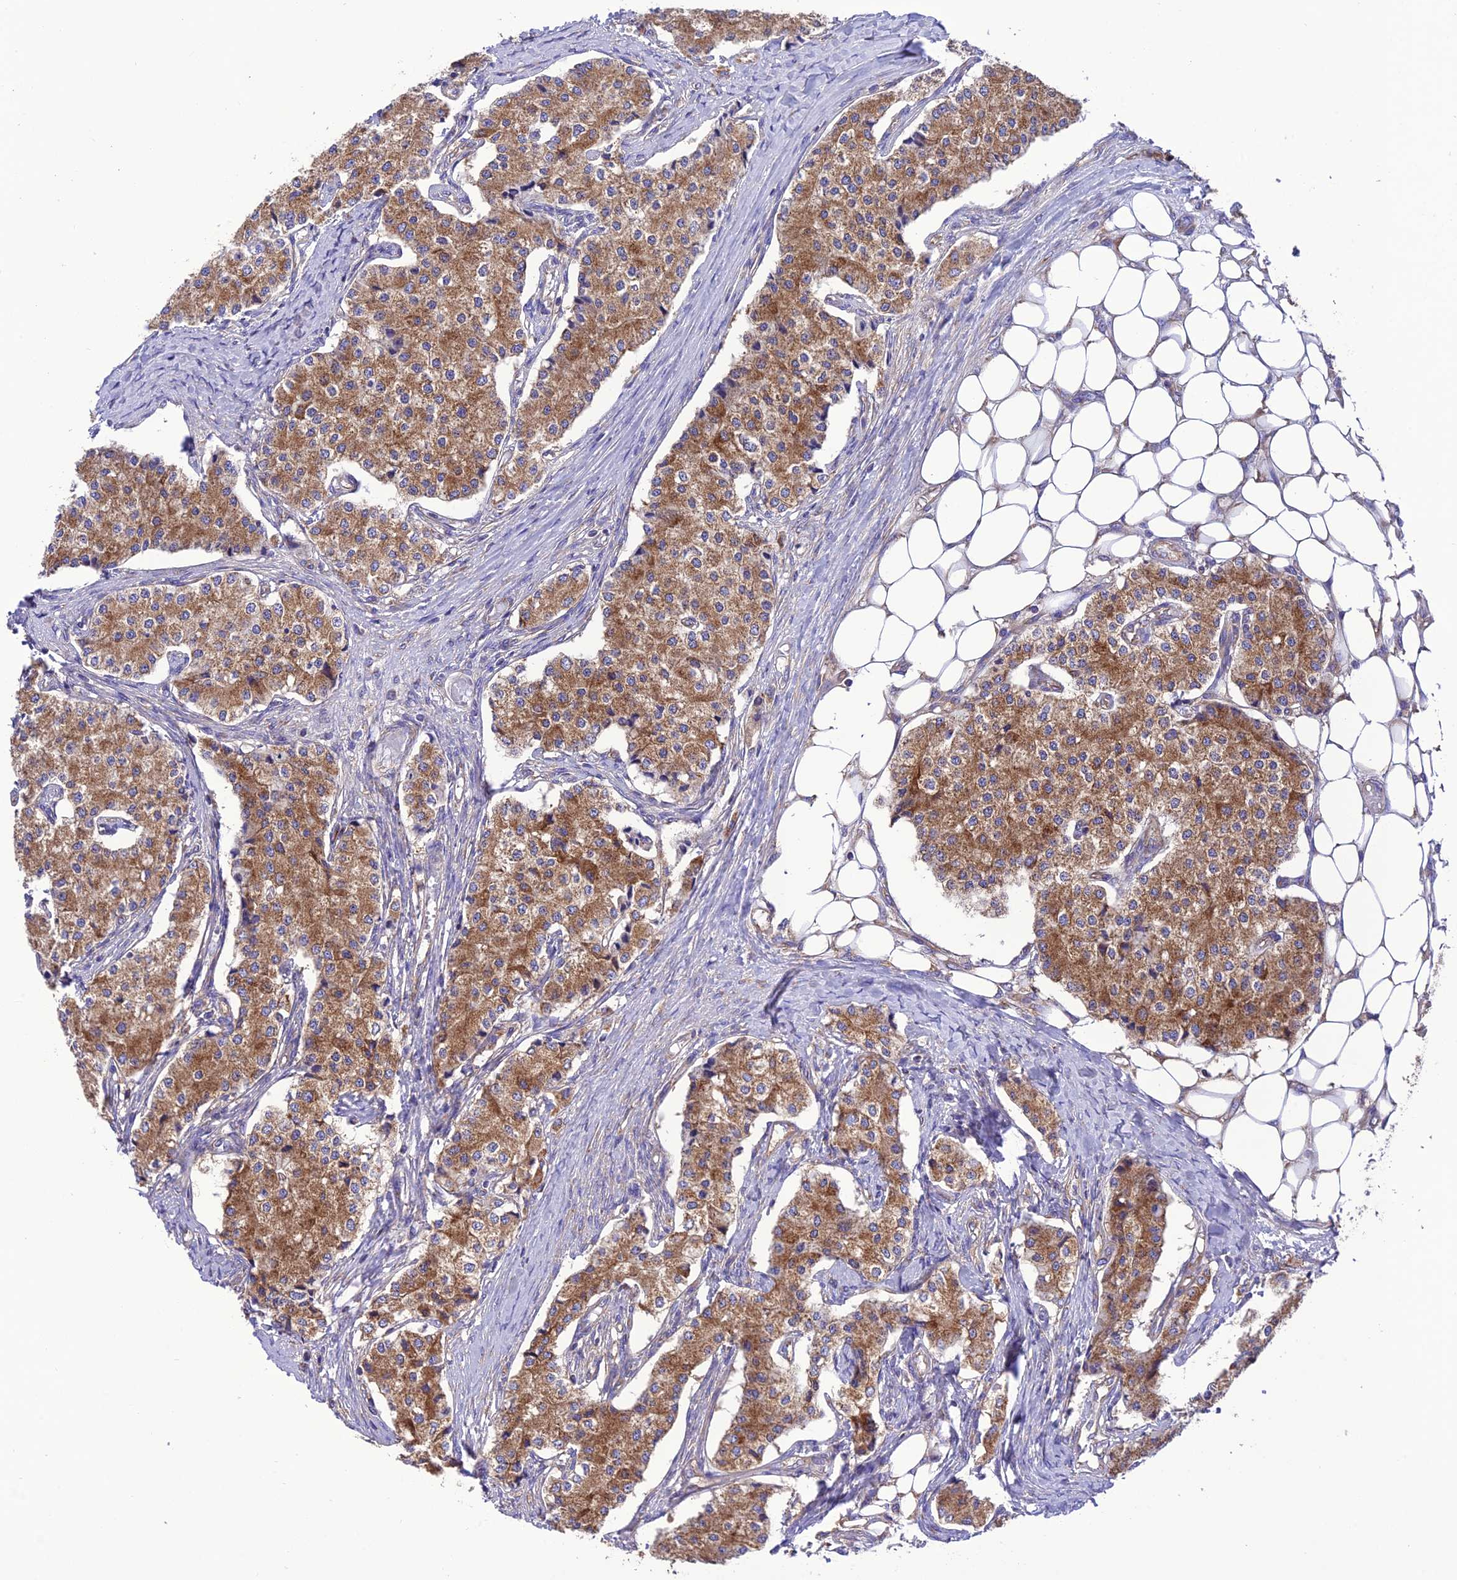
{"staining": {"intensity": "moderate", "quantity": ">75%", "location": "cytoplasmic/membranous"}, "tissue": "carcinoid", "cell_type": "Tumor cells", "image_type": "cancer", "snomed": [{"axis": "morphology", "description": "Carcinoid, malignant, NOS"}, {"axis": "topography", "description": "Colon"}], "caption": "A brown stain shows moderate cytoplasmic/membranous positivity of a protein in human malignant carcinoid tumor cells.", "gene": "MAP3K12", "patient": {"sex": "female", "age": 52}}